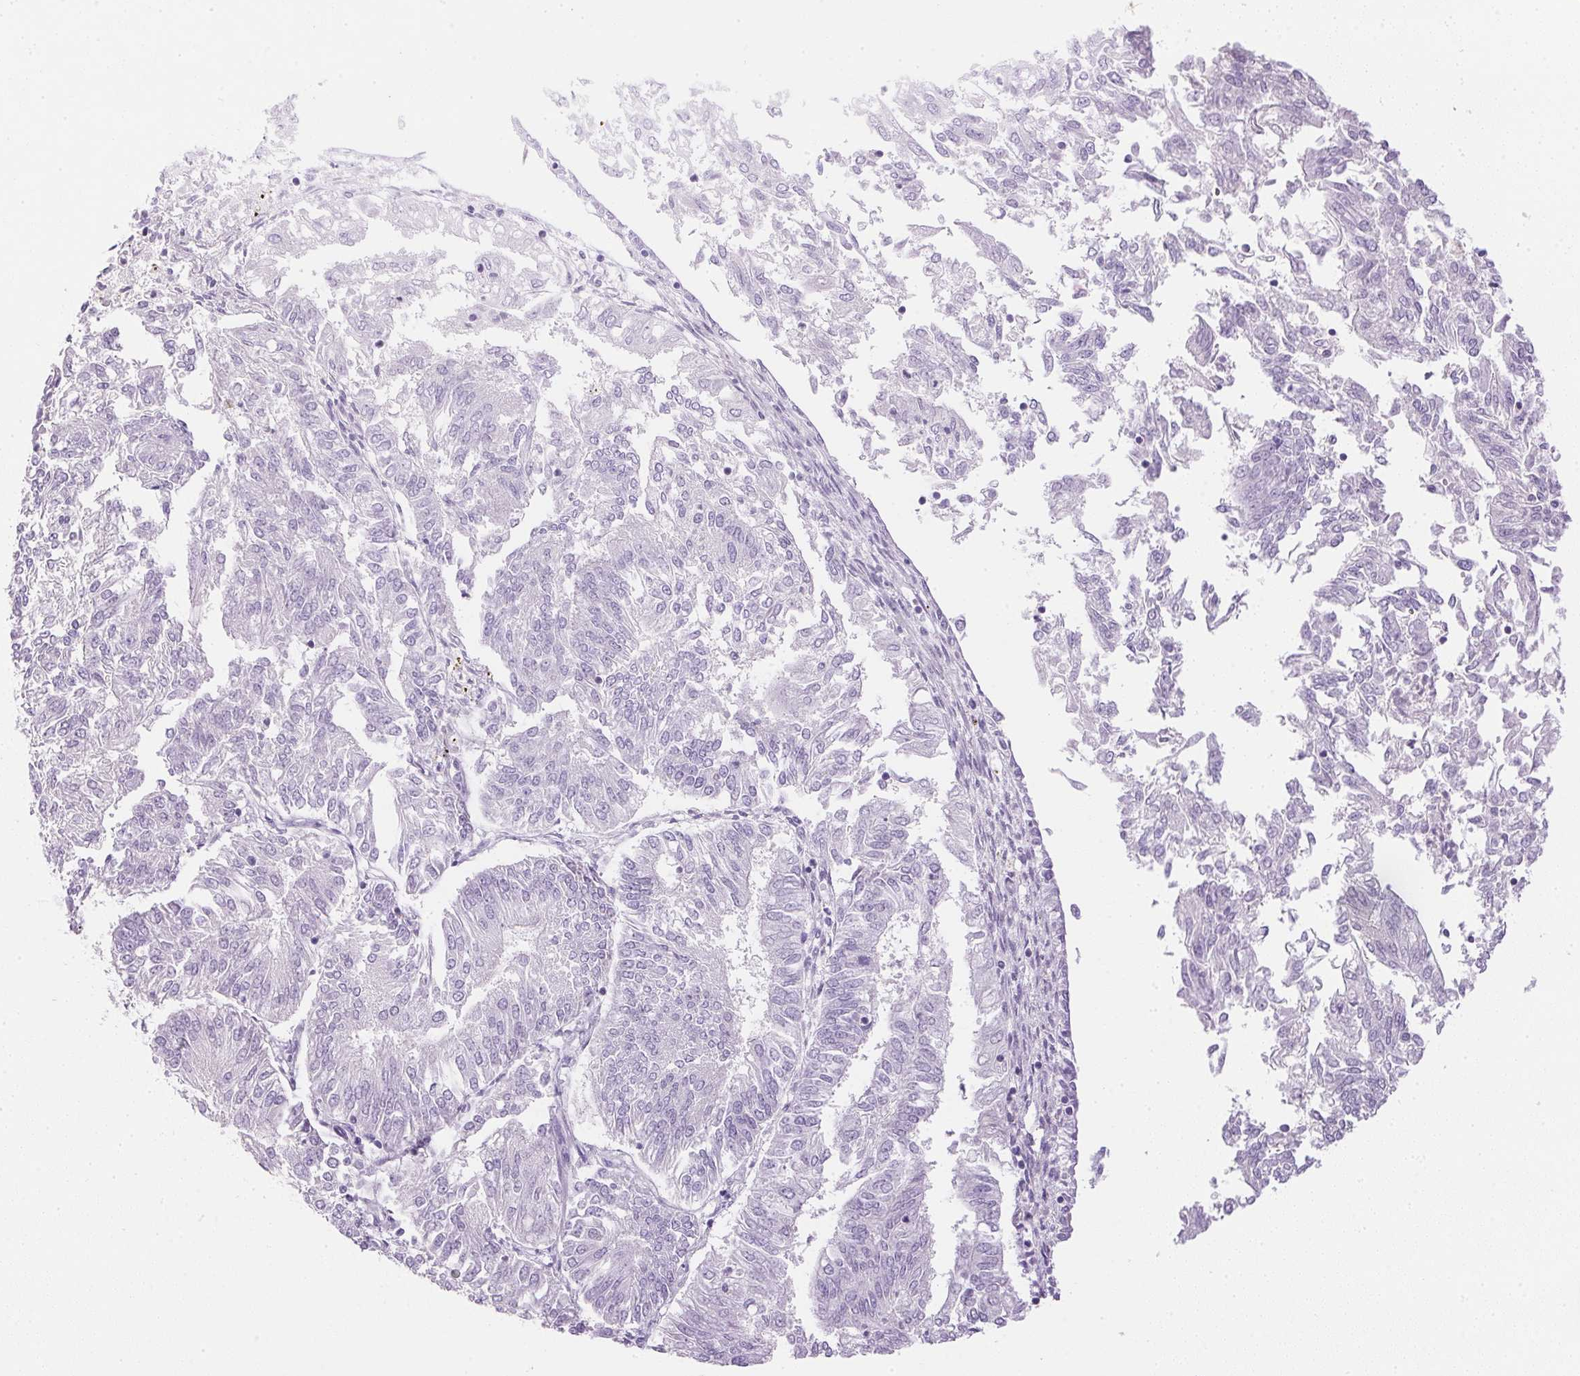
{"staining": {"intensity": "negative", "quantity": "none", "location": "none"}, "tissue": "endometrial cancer", "cell_type": "Tumor cells", "image_type": "cancer", "snomed": [{"axis": "morphology", "description": "Adenocarcinoma, NOS"}, {"axis": "topography", "description": "Endometrium"}], "caption": "Photomicrograph shows no significant protein expression in tumor cells of endometrial cancer (adenocarcinoma).", "gene": "CTRL", "patient": {"sex": "female", "age": 58}}